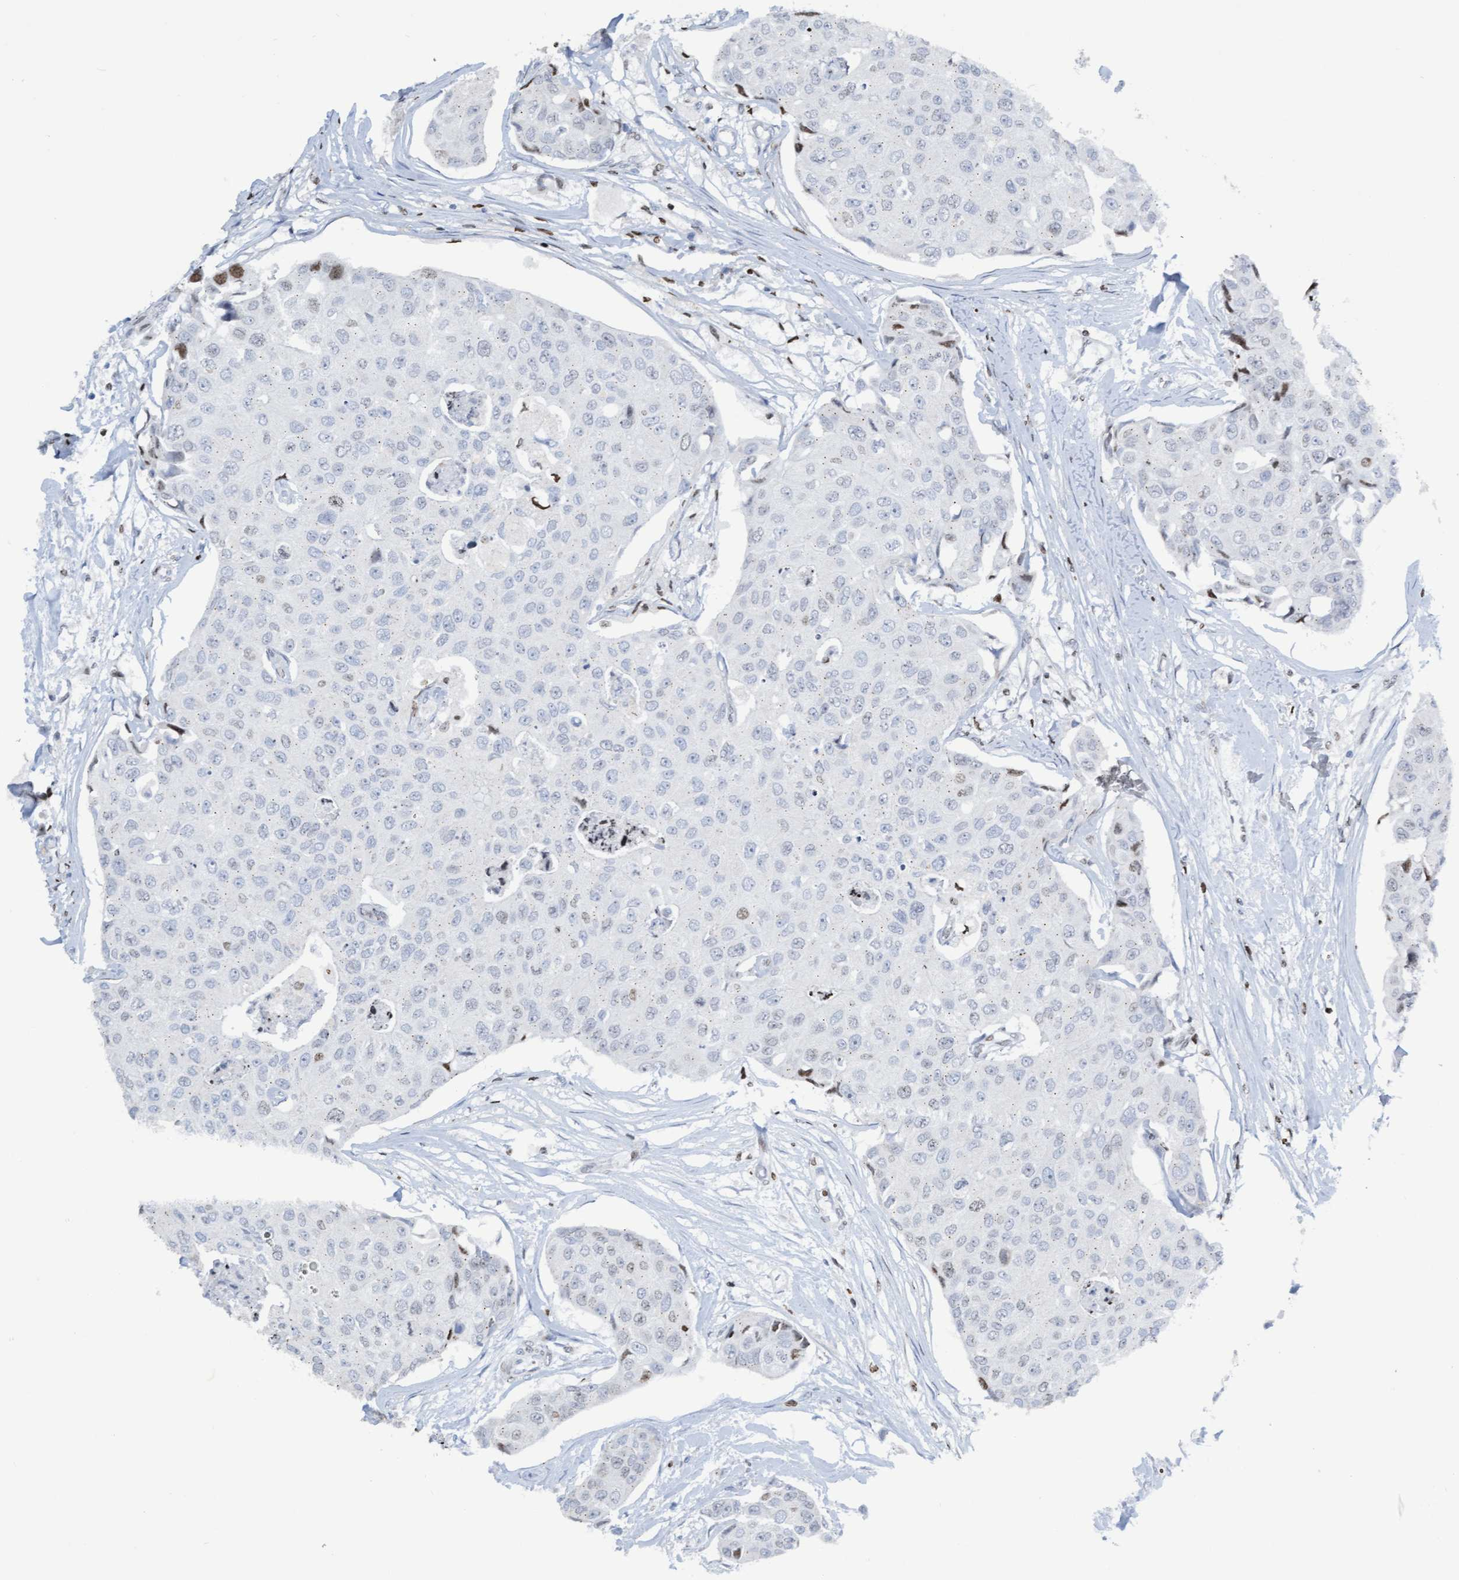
{"staining": {"intensity": "negative", "quantity": "none", "location": "none"}, "tissue": "breast cancer", "cell_type": "Tumor cells", "image_type": "cancer", "snomed": [{"axis": "morphology", "description": "Duct carcinoma"}, {"axis": "topography", "description": "Breast"}], "caption": "This micrograph is of breast cancer (infiltrating ductal carcinoma) stained with IHC to label a protein in brown with the nuclei are counter-stained blue. There is no expression in tumor cells. (Immunohistochemistry (ihc), brightfield microscopy, high magnification).", "gene": "CBX2", "patient": {"sex": "female", "age": 80}}